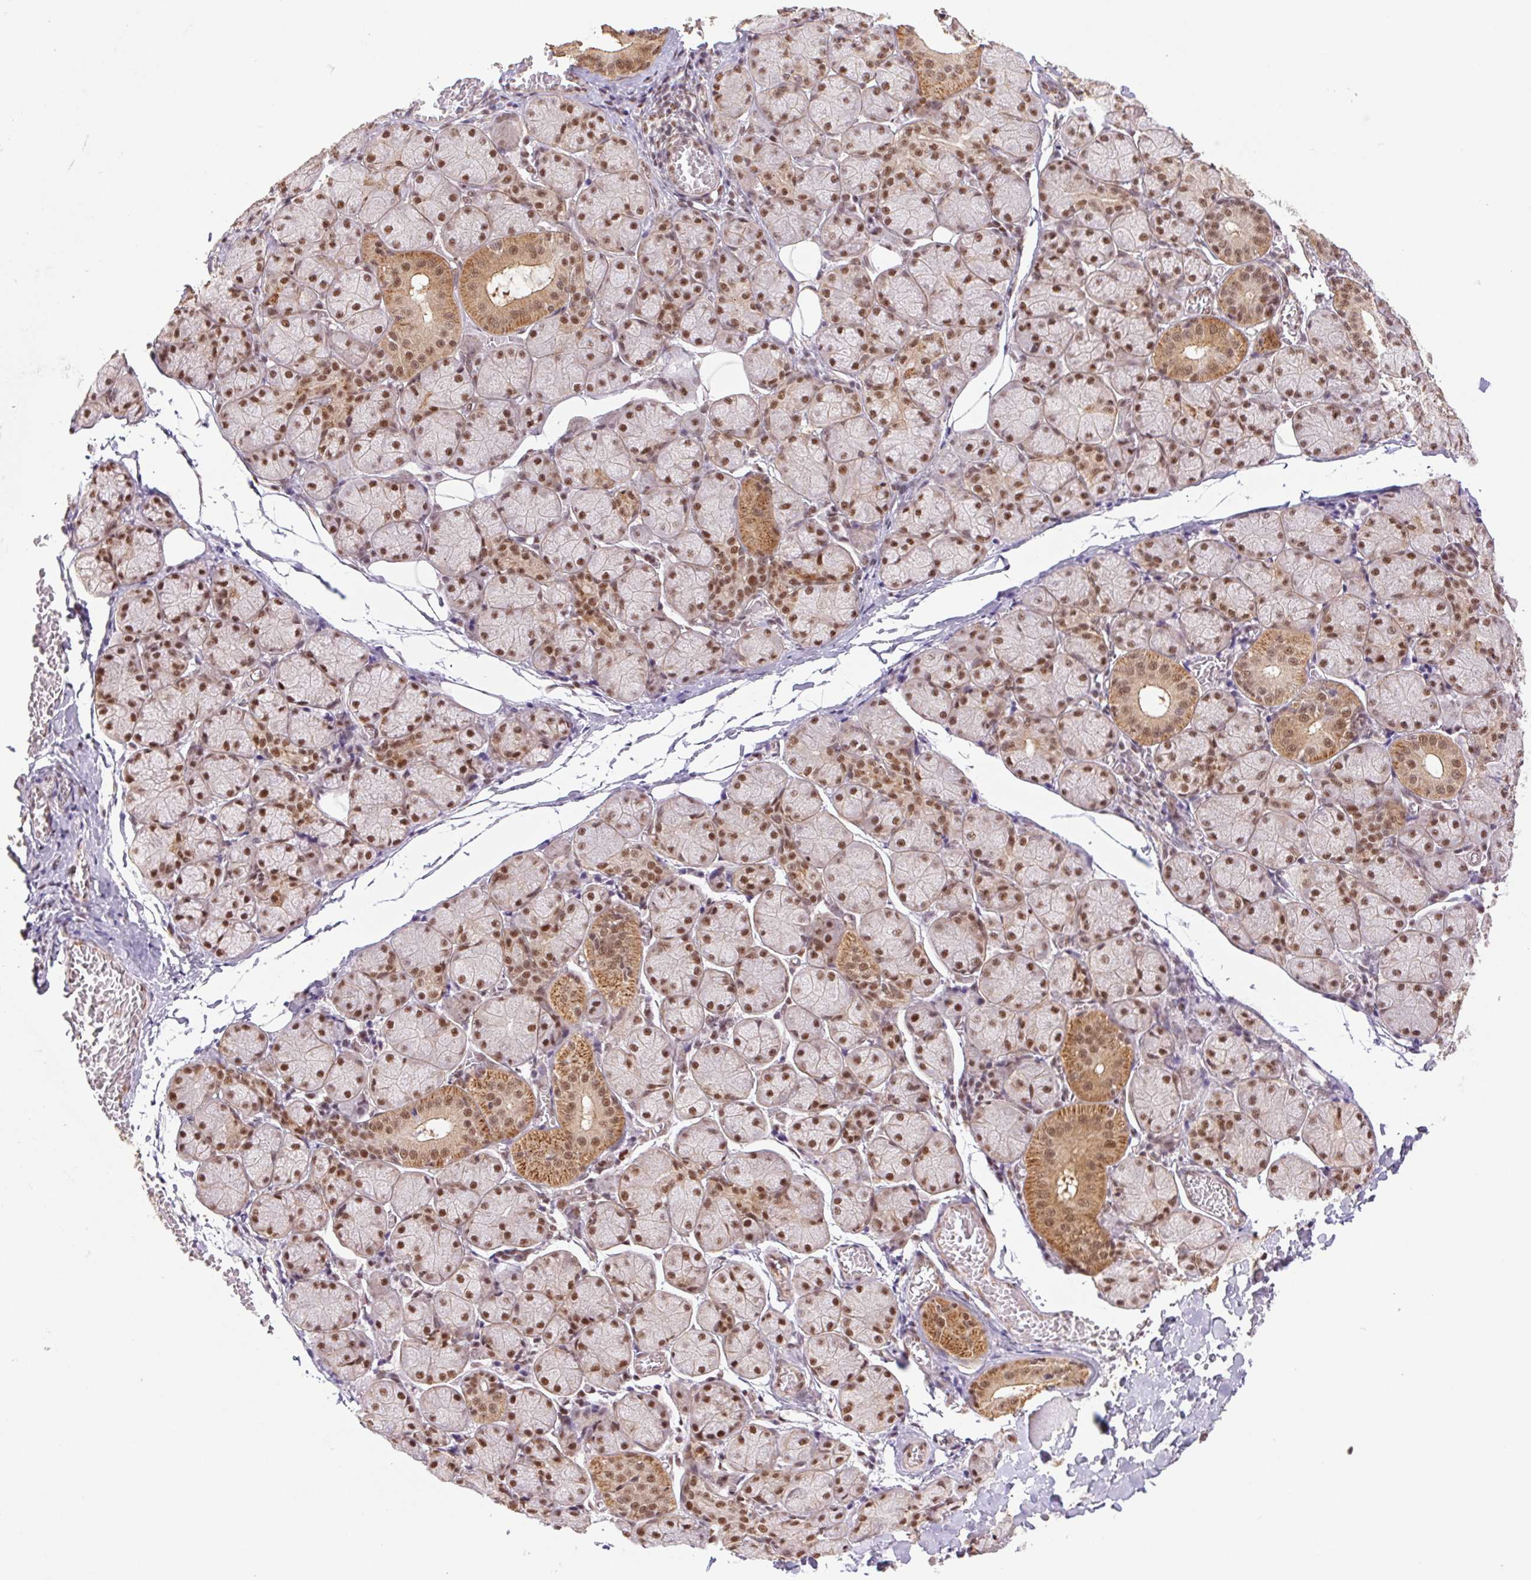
{"staining": {"intensity": "moderate", "quantity": ">75%", "location": "cytoplasmic/membranous,nuclear"}, "tissue": "salivary gland", "cell_type": "Glandular cells", "image_type": "normal", "snomed": [{"axis": "morphology", "description": "Normal tissue, NOS"}, {"axis": "topography", "description": "Salivary gland"}], "caption": "Glandular cells show medium levels of moderate cytoplasmic/membranous,nuclear positivity in approximately >75% of cells in normal human salivary gland.", "gene": "CWC25", "patient": {"sex": "female", "age": 24}}